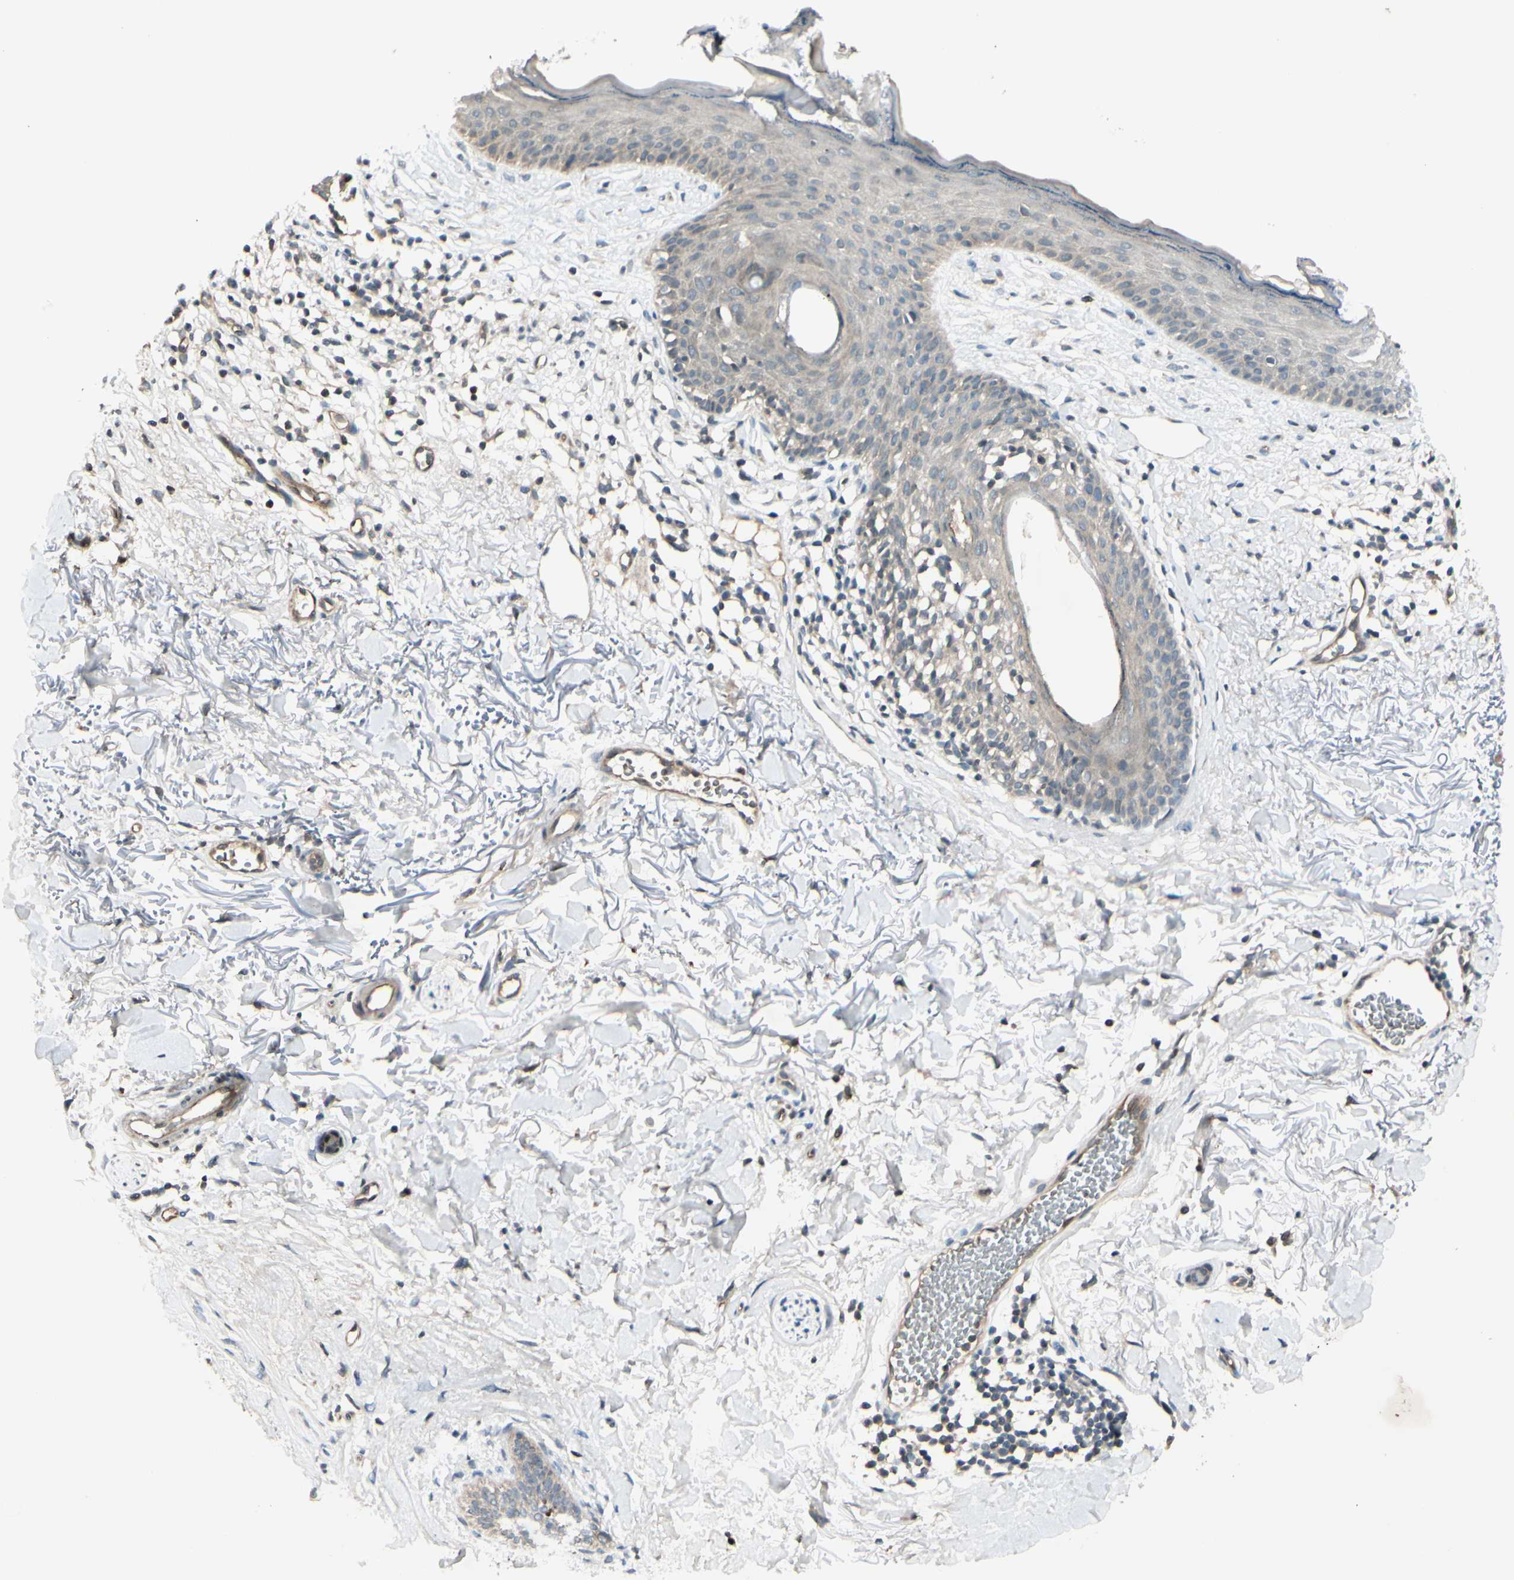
{"staining": {"intensity": "weak", "quantity": "25%-75%", "location": "cytoplasmic/membranous"}, "tissue": "skin cancer", "cell_type": "Tumor cells", "image_type": "cancer", "snomed": [{"axis": "morphology", "description": "Basal cell carcinoma"}, {"axis": "topography", "description": "Skin"}], "caption": "Immunohistochemistry micrograph of neoplastic tissue: human skin basal cell carcinoma stained using immunohistochemistry demonstrates low levels of weak protein expression localized specifically in the cytoplasmic/membranous of tumor cells, appearing as a cytoplasmic/membranous brown color.", "gene": "FGF10", "patient": {"sex": "female", "age": 70}}